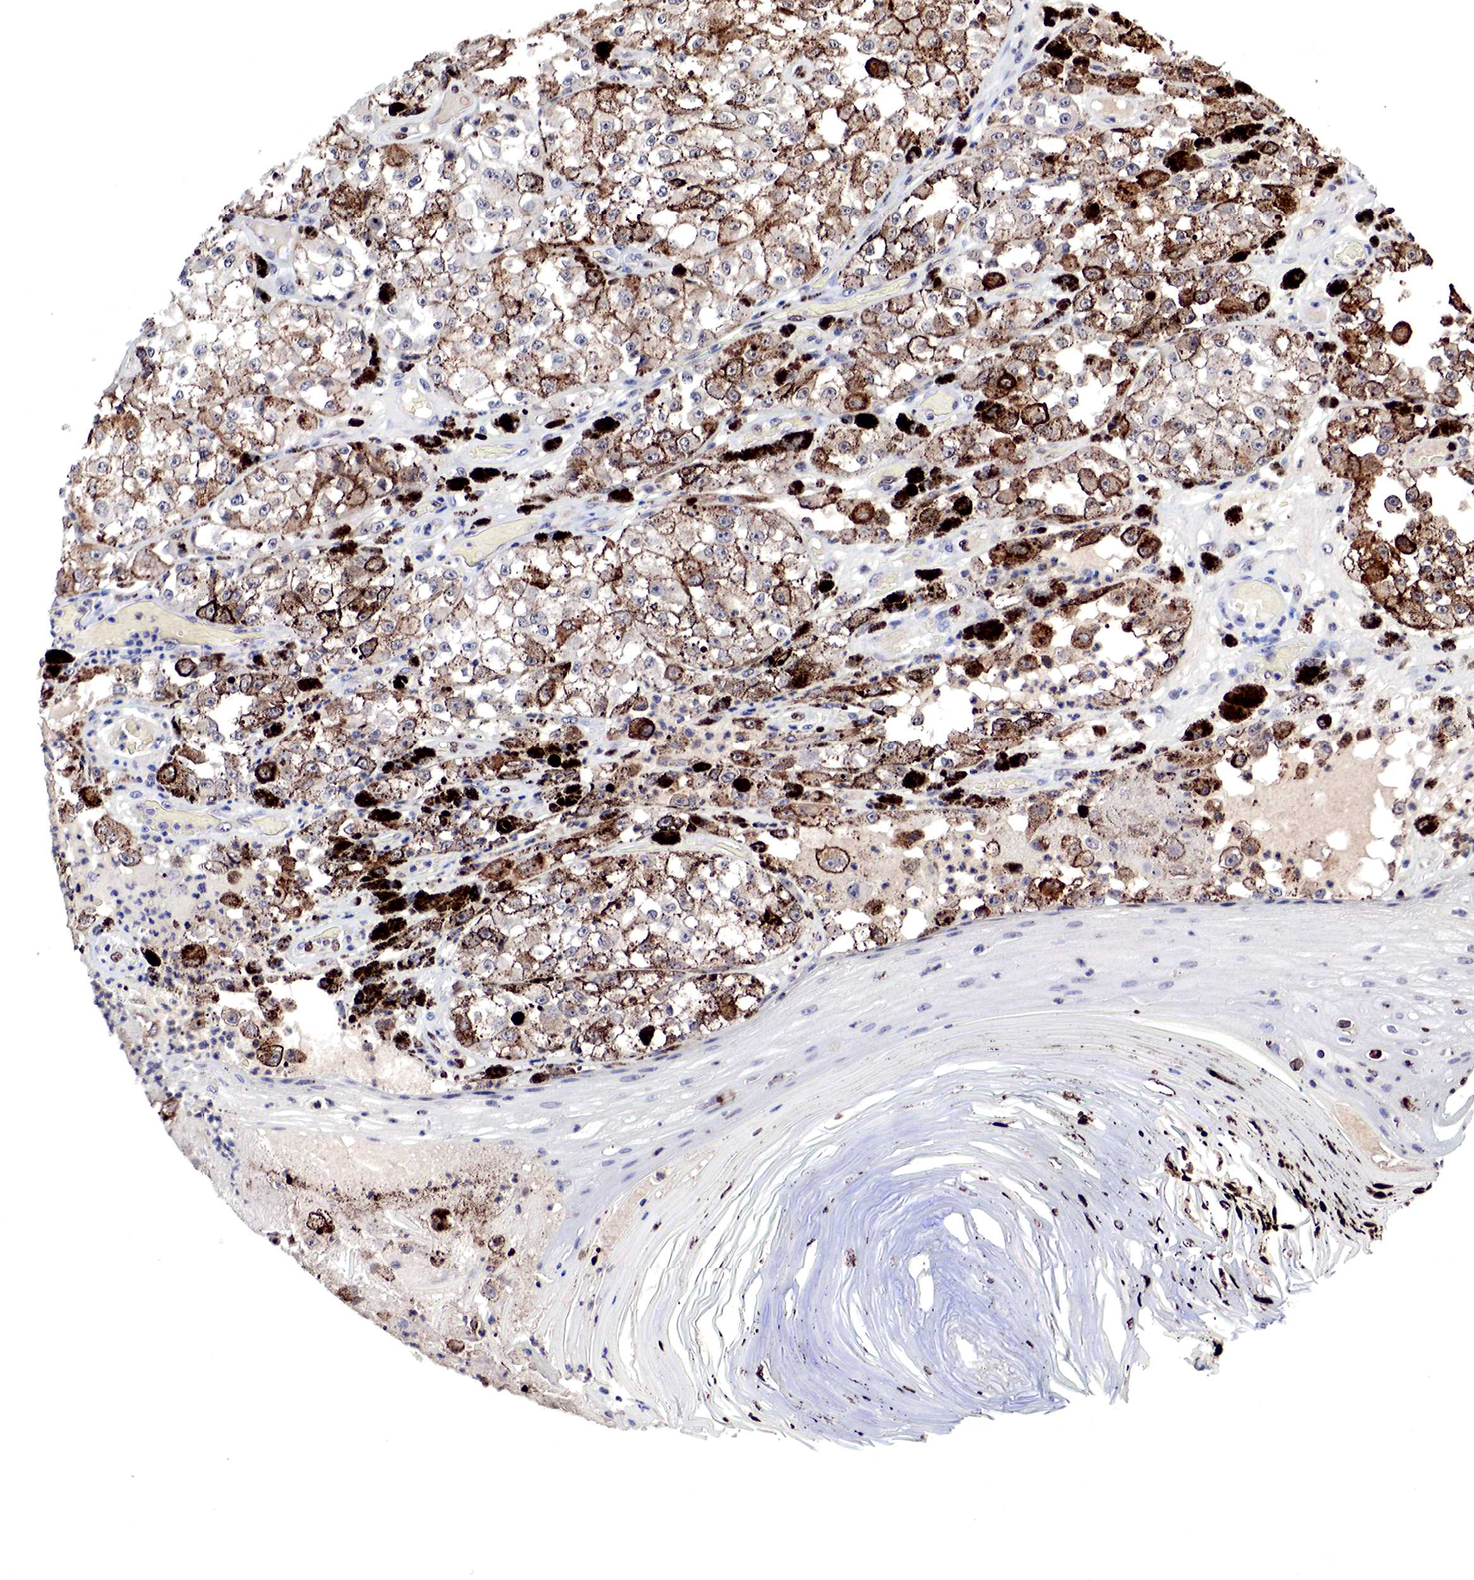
{"staining": {"intensity": "strong", "quantity": ">75%", "location": "cytoplasmic/membranous"}, "tissue": "melanoma", "cell_type": "Tumor cells", "image_type": "cancer", "snomed": [{"axis": "morphology", "description": "Malignant melanoma, NOS"}, {"axis": "topography", "description": "Skin"}], "caption": "The micrograph demonstrates a brown stain indicating the presence of a protein in the cytoplasmic/membranous of tumor cells in malignant melanoma. The staining was performed using DAB to visualize the protein expression in brown, while the nuclei were stained in blue with hematoxylin (Magnification: 20x).", "gene": "DACH2", "patient": {"sex": "male", "age": 67}}